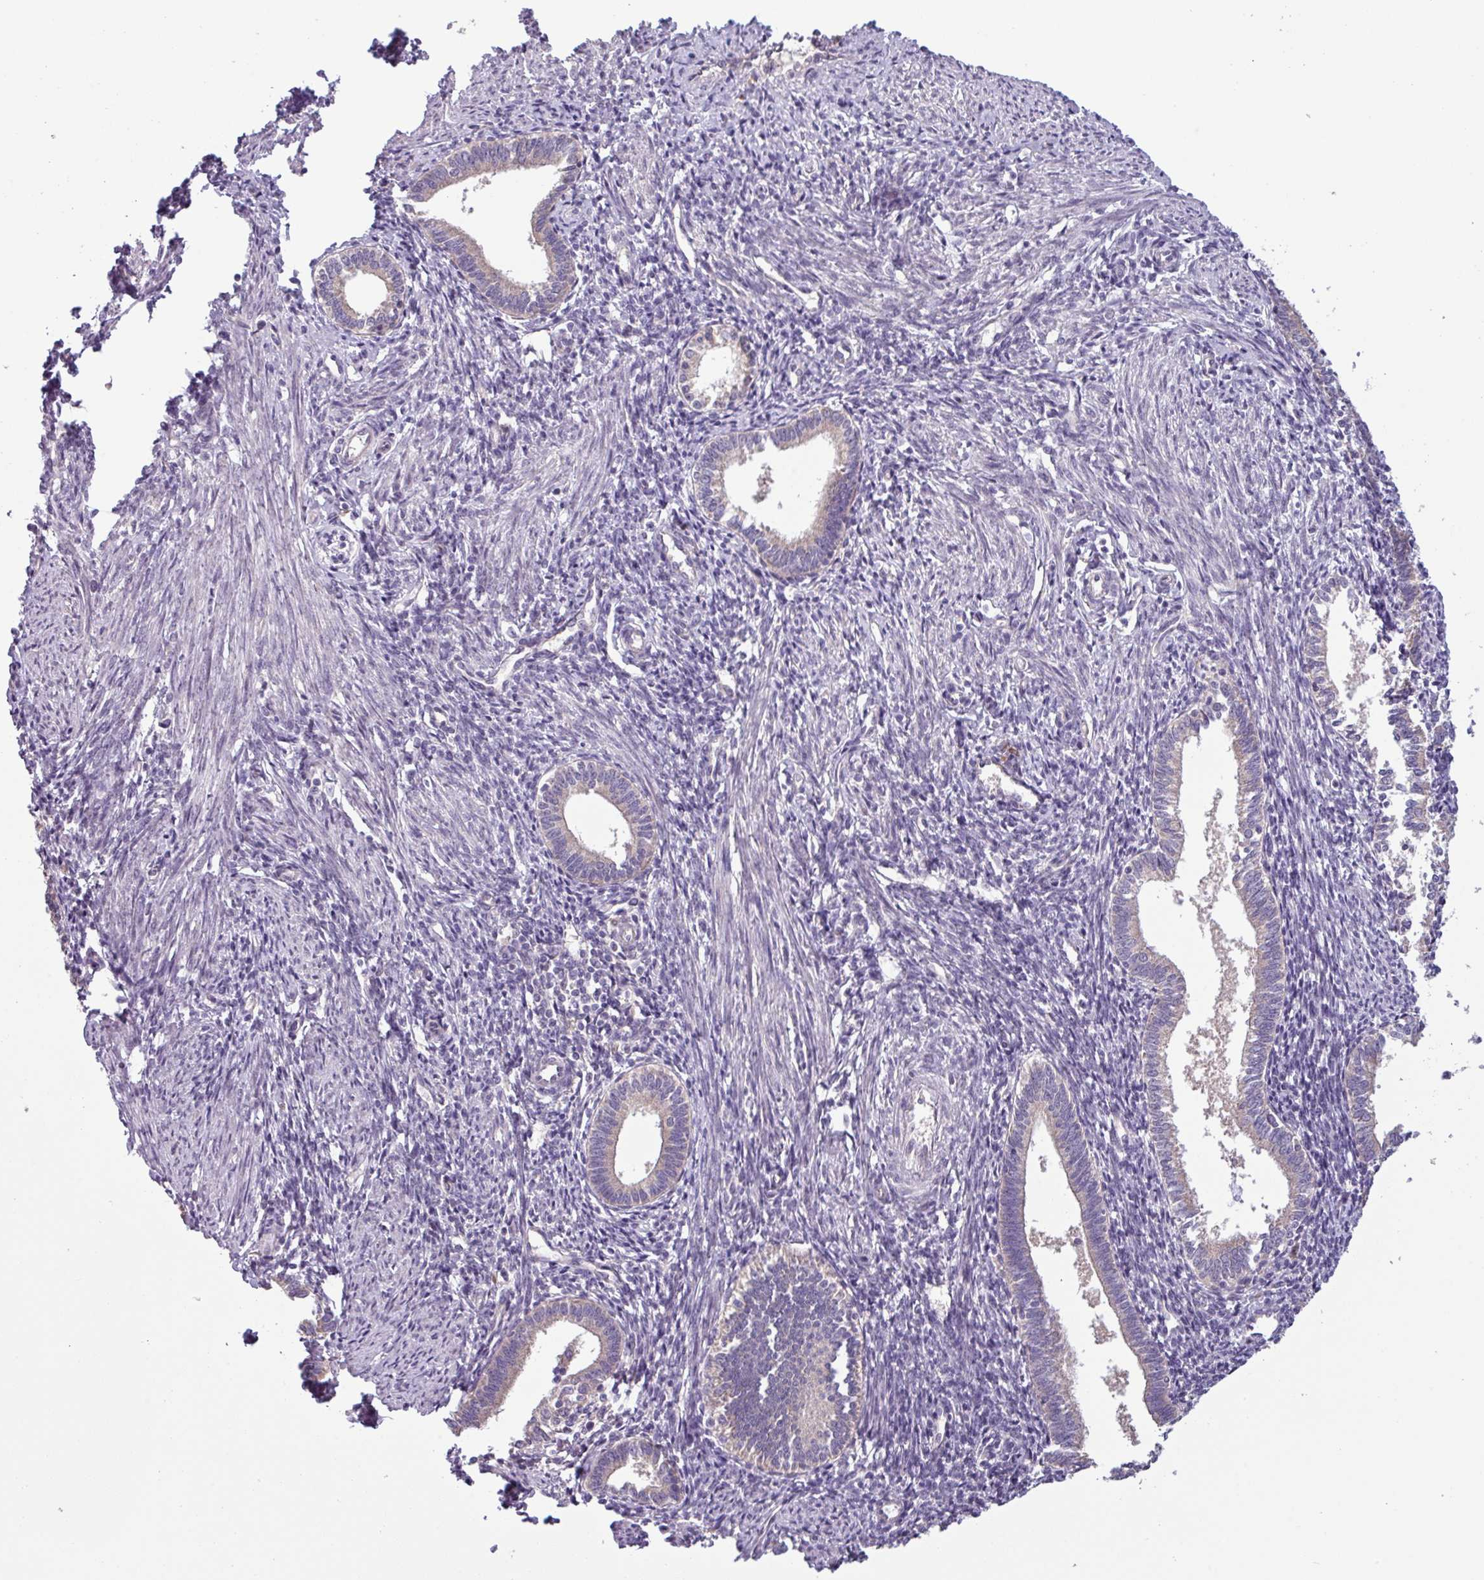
{"staining": {"intensity": "negative", "quantity": "none", "location": "none"}, "tissue": "endometrium", "cell_type": "Cells in endometrial stroma", "image_type": "normal", "snomed": [{"axis": "morphology", "description": "Normal tissue, NOS"}, {"axis": "topography", "description": "Endometrium"}], "caption": "This image is of normal endometrium stained with immunohistochemistry to label a protein in brown with the nuclei are counter-stained blue. There is no positivity in cells in endometrial stroma.", "gene": "C20orf27", "patient": {"sex": "female", "age": 41}}